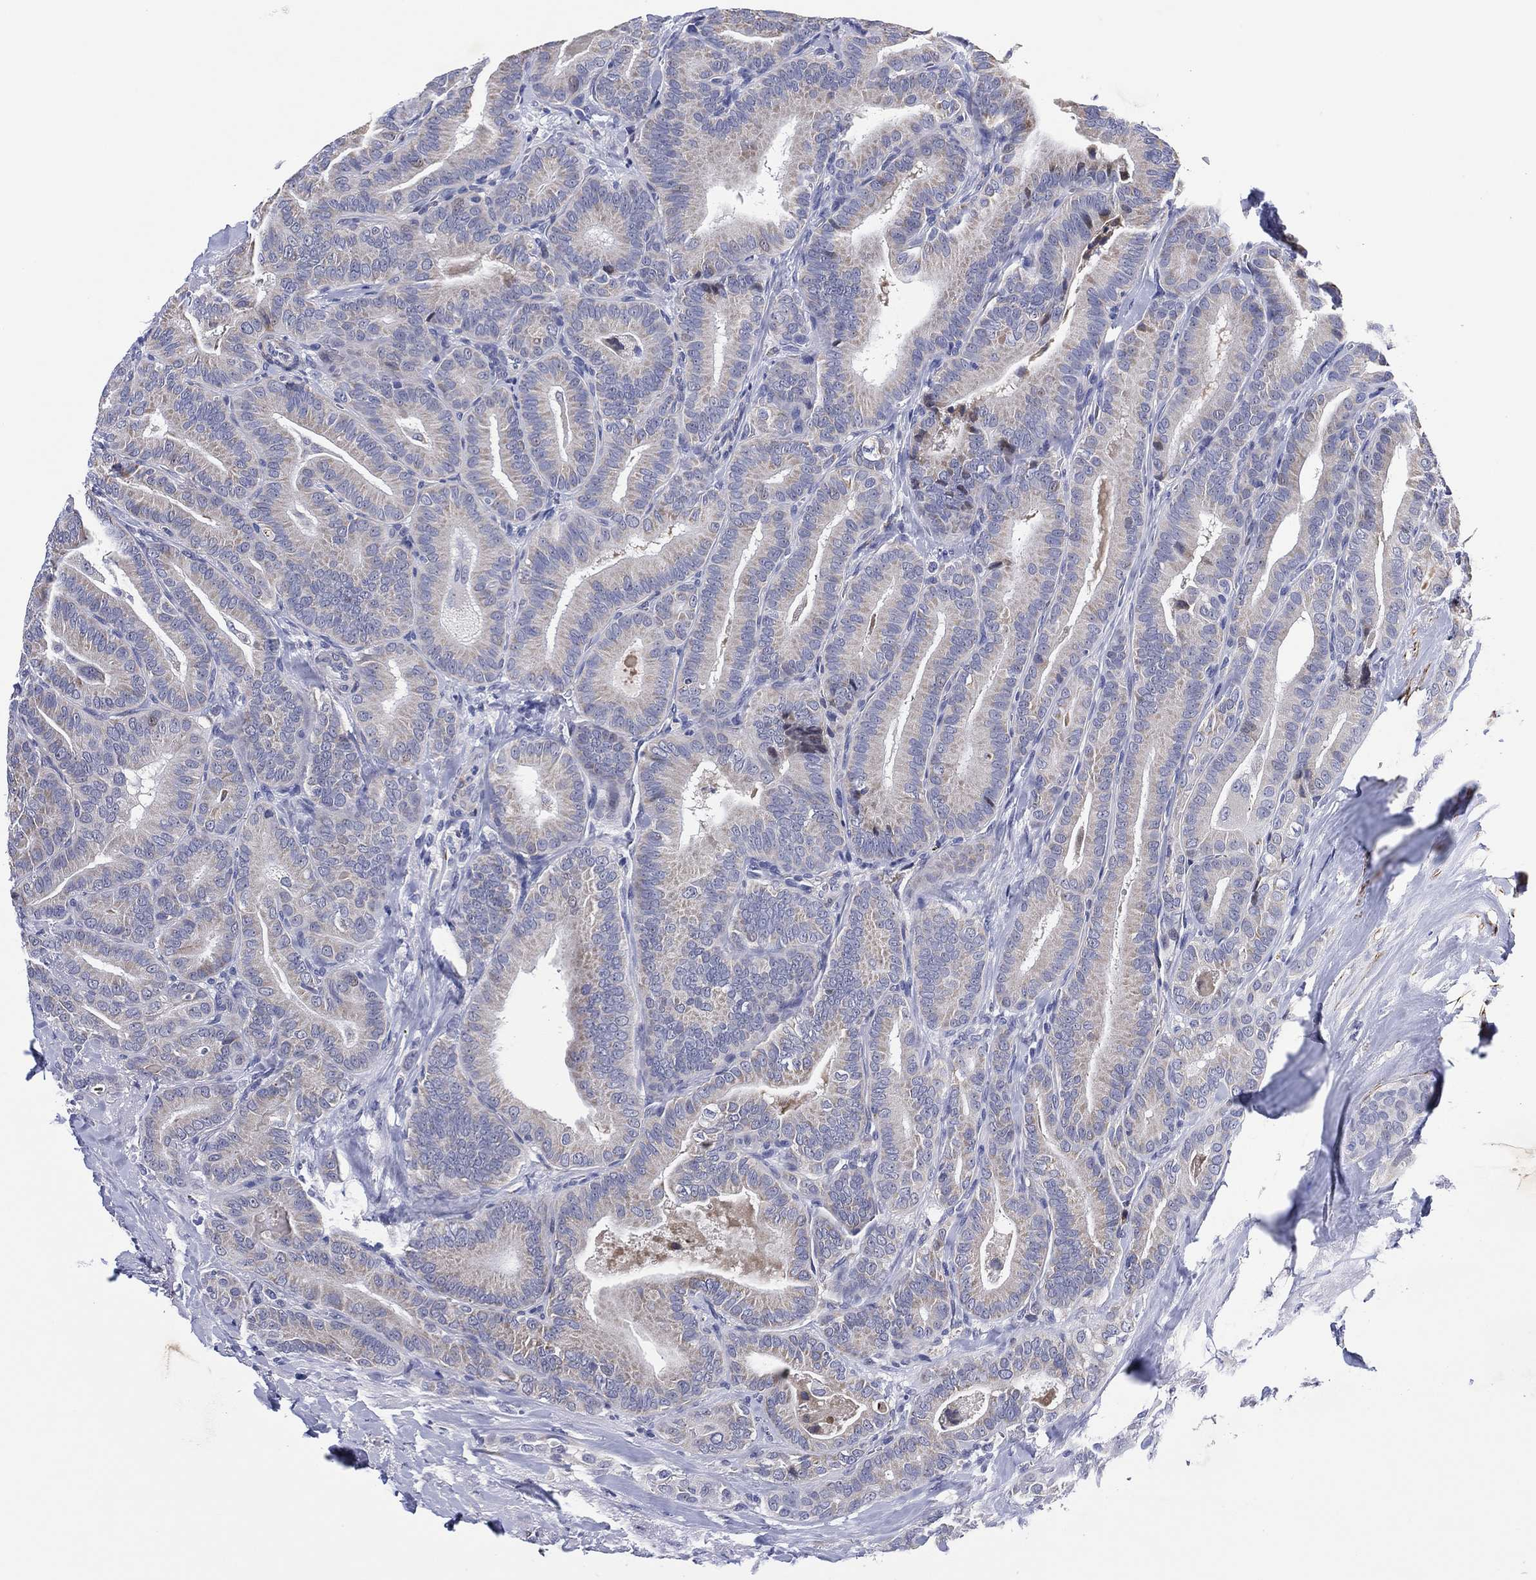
{"staining": {"intensity": "negative", "quantity": "none", "location": "none"}, "tissue": "thyroid cancer", "cell_type": "Tumor cells", "image_type": "cancer", "snomed": [{"axis": "morphology", "description": "Papillary adenocarcinoma, NOS"}, {"axis": "topography", "description": "Thyroid gland"}], "caption": "Tumor cells are negative for brown protein staining in thyroid cancer (papillary adenocarcinoma).", "gene": "CLIP3", "patient": {"sex": "male", "age": 61}}